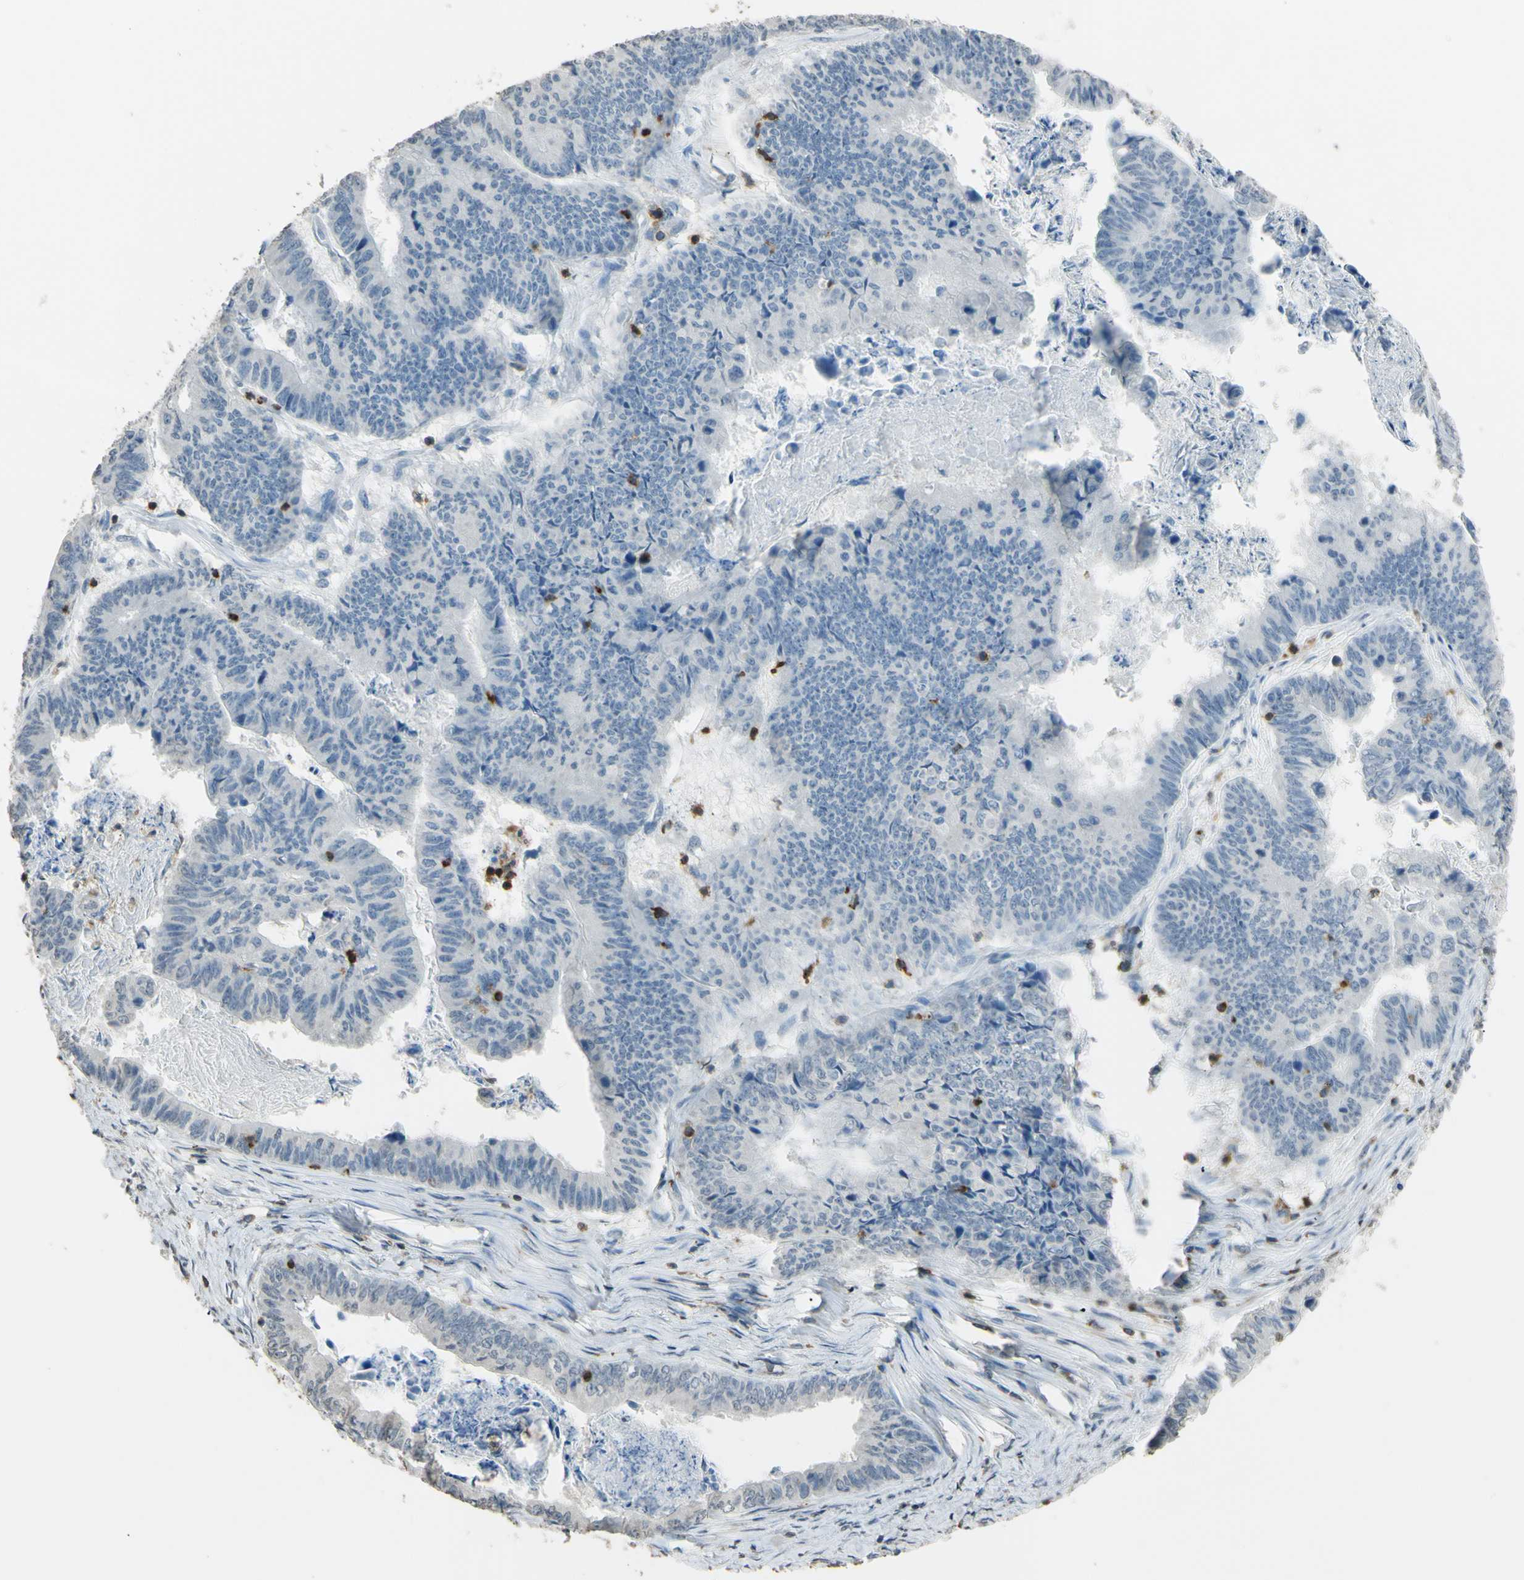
{"staining": {"intensity": "negative", "quantity": "none", "location": "none"}, "tissue": "stomach cancer", "cell_type": "Tumor cells", "image_type": "cancer", "snomed": [{"axis": "morphology", "description": "Adenocarcinoma, NOS"}, {"axis": "topography", "description": "Stomach, lower"}], "caption": "Stomach adenocarcinoma stained for a protein using IHC shows no positivity tumor cells.", "gene": "PSTPIP1", "patient": {"sex": "male", "age": 77}}